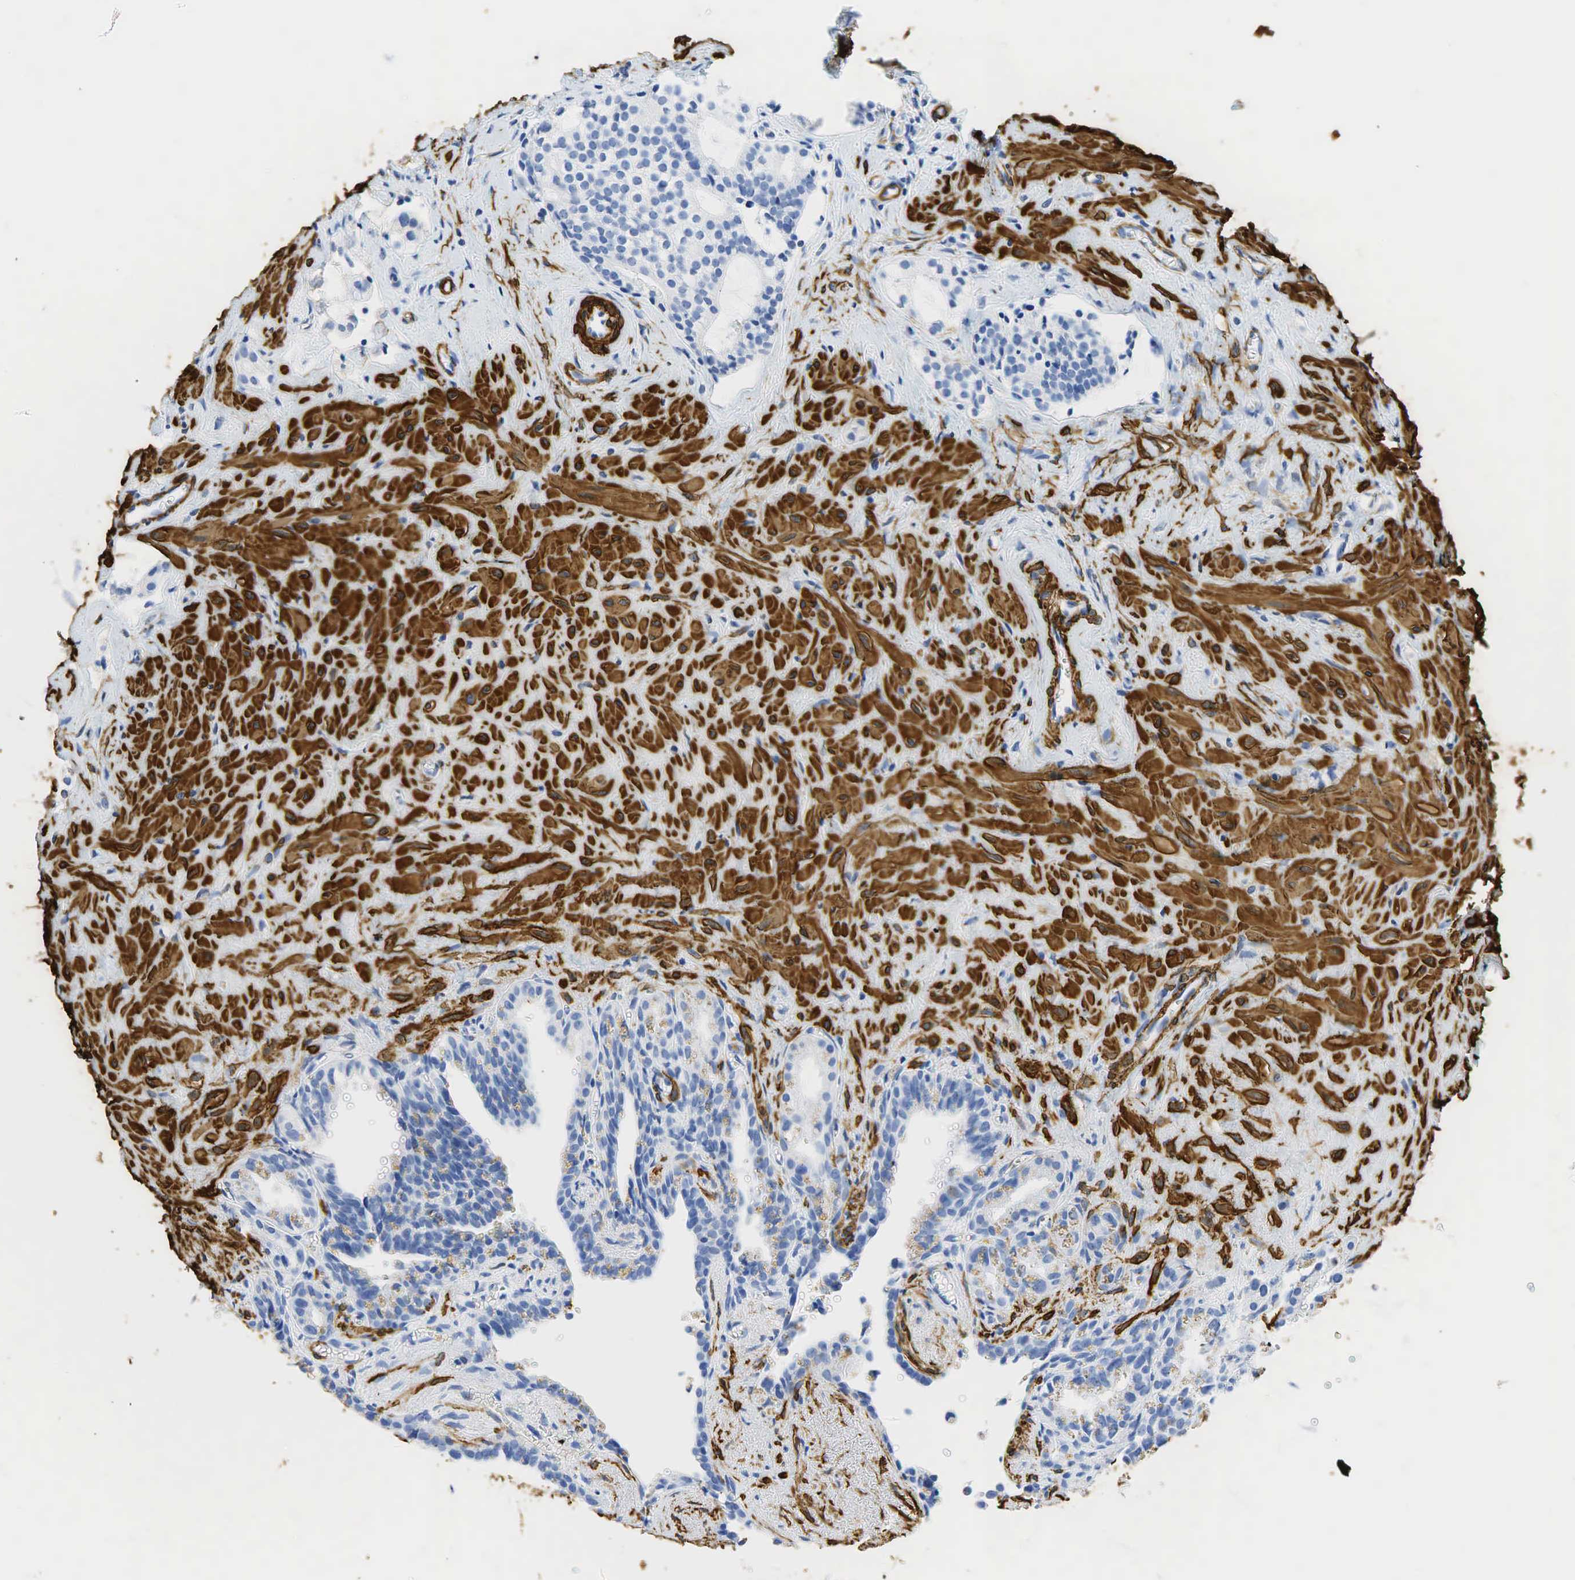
{"staining": {"intensity": "negative", "quantity": "none", "location": "none"}, "tissue": "seminal vesicle", "cell_type": "Glandular cells", "image_type": "normal", "snomed": [{"axis": "morphology", "description": "Normal tissue, NOS"}, {"axis": "topography", "description": "Seminal veicle"}], "caption": "Immunohistochemistry photomicrograph of unremarkable seminal vesicle: seminal vesicle stained with DAB (3,3'-diaminobenzidine) demonstrates no significant protein expression in glandular cells. (DAB (3,3'-diaminobenzidine) immunohistochemistry visualized using brightfield microscopy, high magnification).", "gene": "ACTA1", "patient": {"sex": "male", "age": 60}}